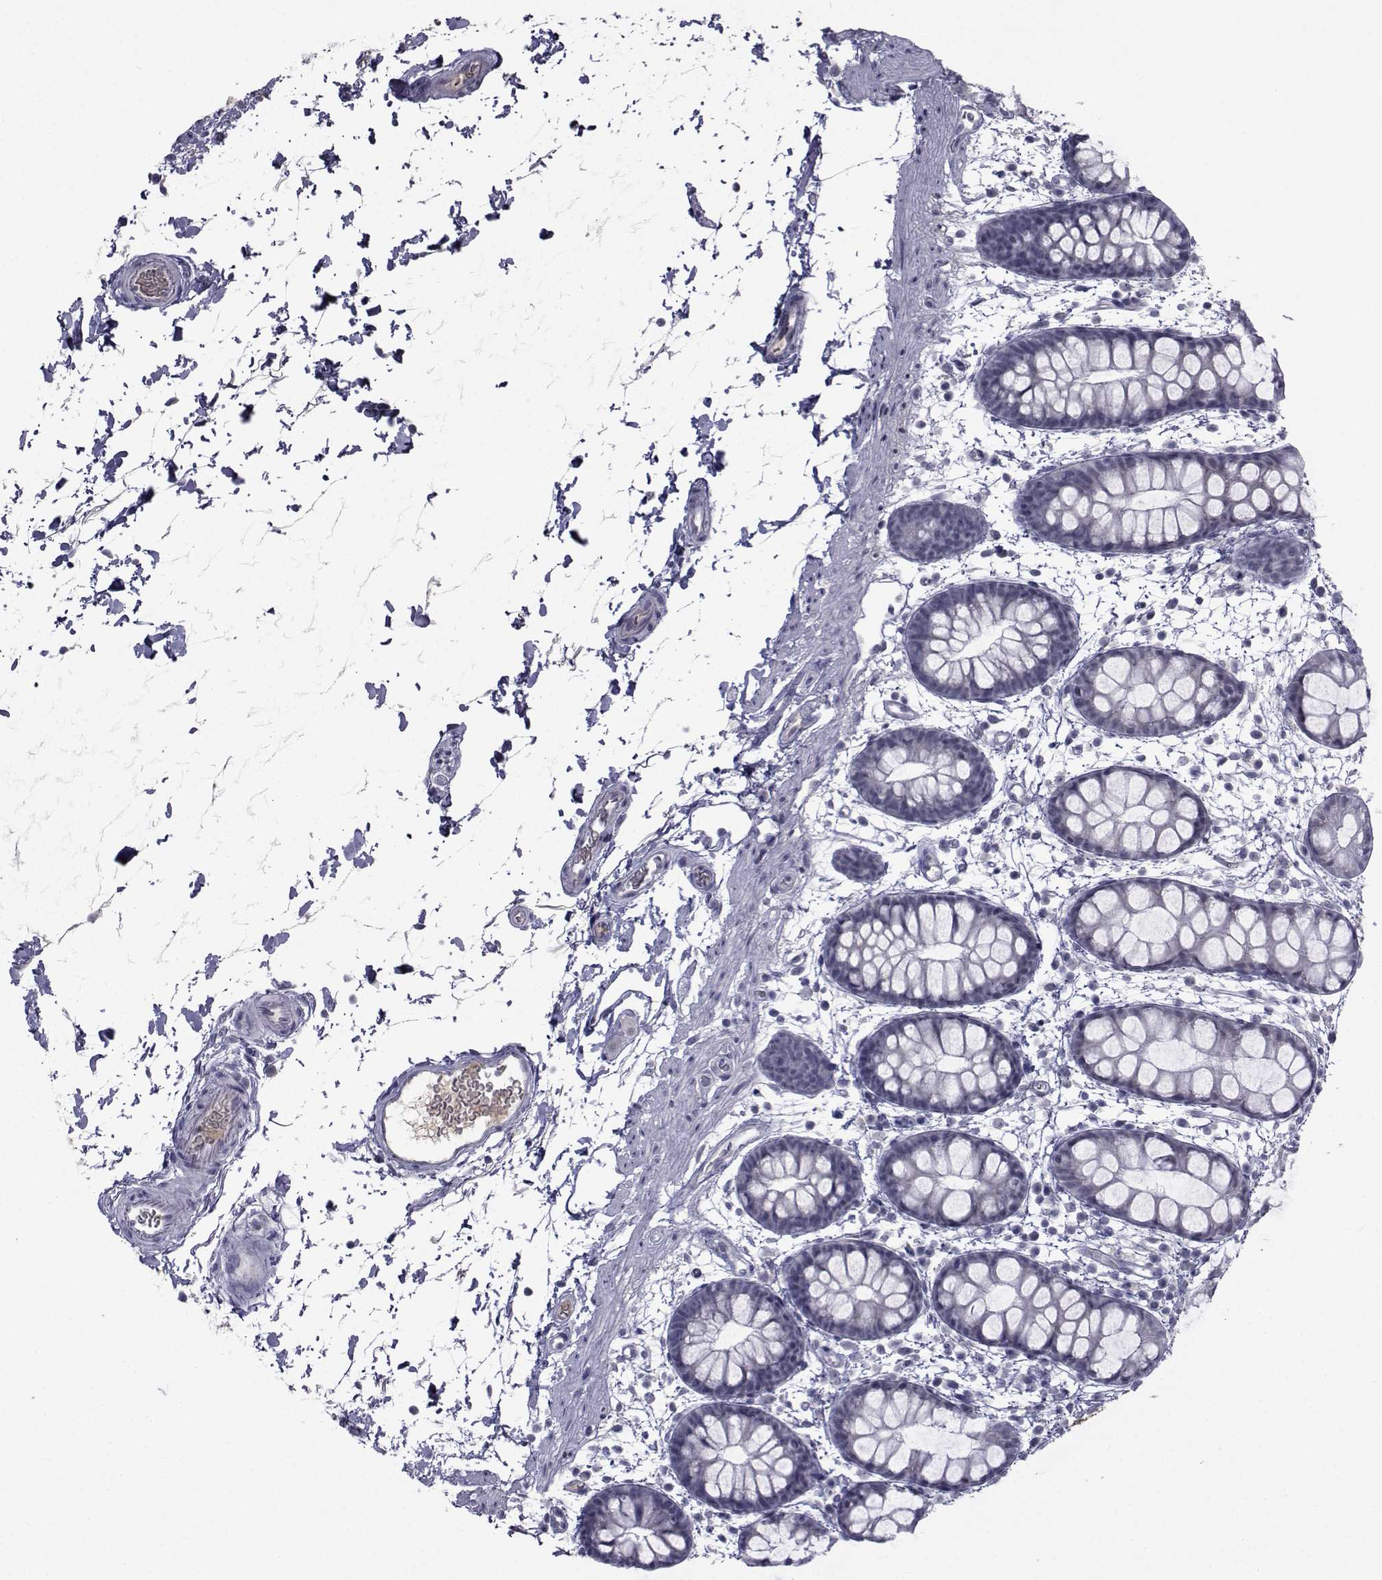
{"staining": {"intensity": "negative", "quantity": "none", "location": "none"}, "tissue": "rectum", "cell_type": "Glandular cells", "image_type": "normal", "snomed": [{"axis": "morphology", "description": "Normal tissue, NOS"}, {"axis": "topography", "description": "Rectum"}], "caption": "This is a photomicrograph of IHC staining of normal rectum, which shows no staining in glandular cells.", "gene": "PAX2", "patient": {"sex": "male", "age": 57}}